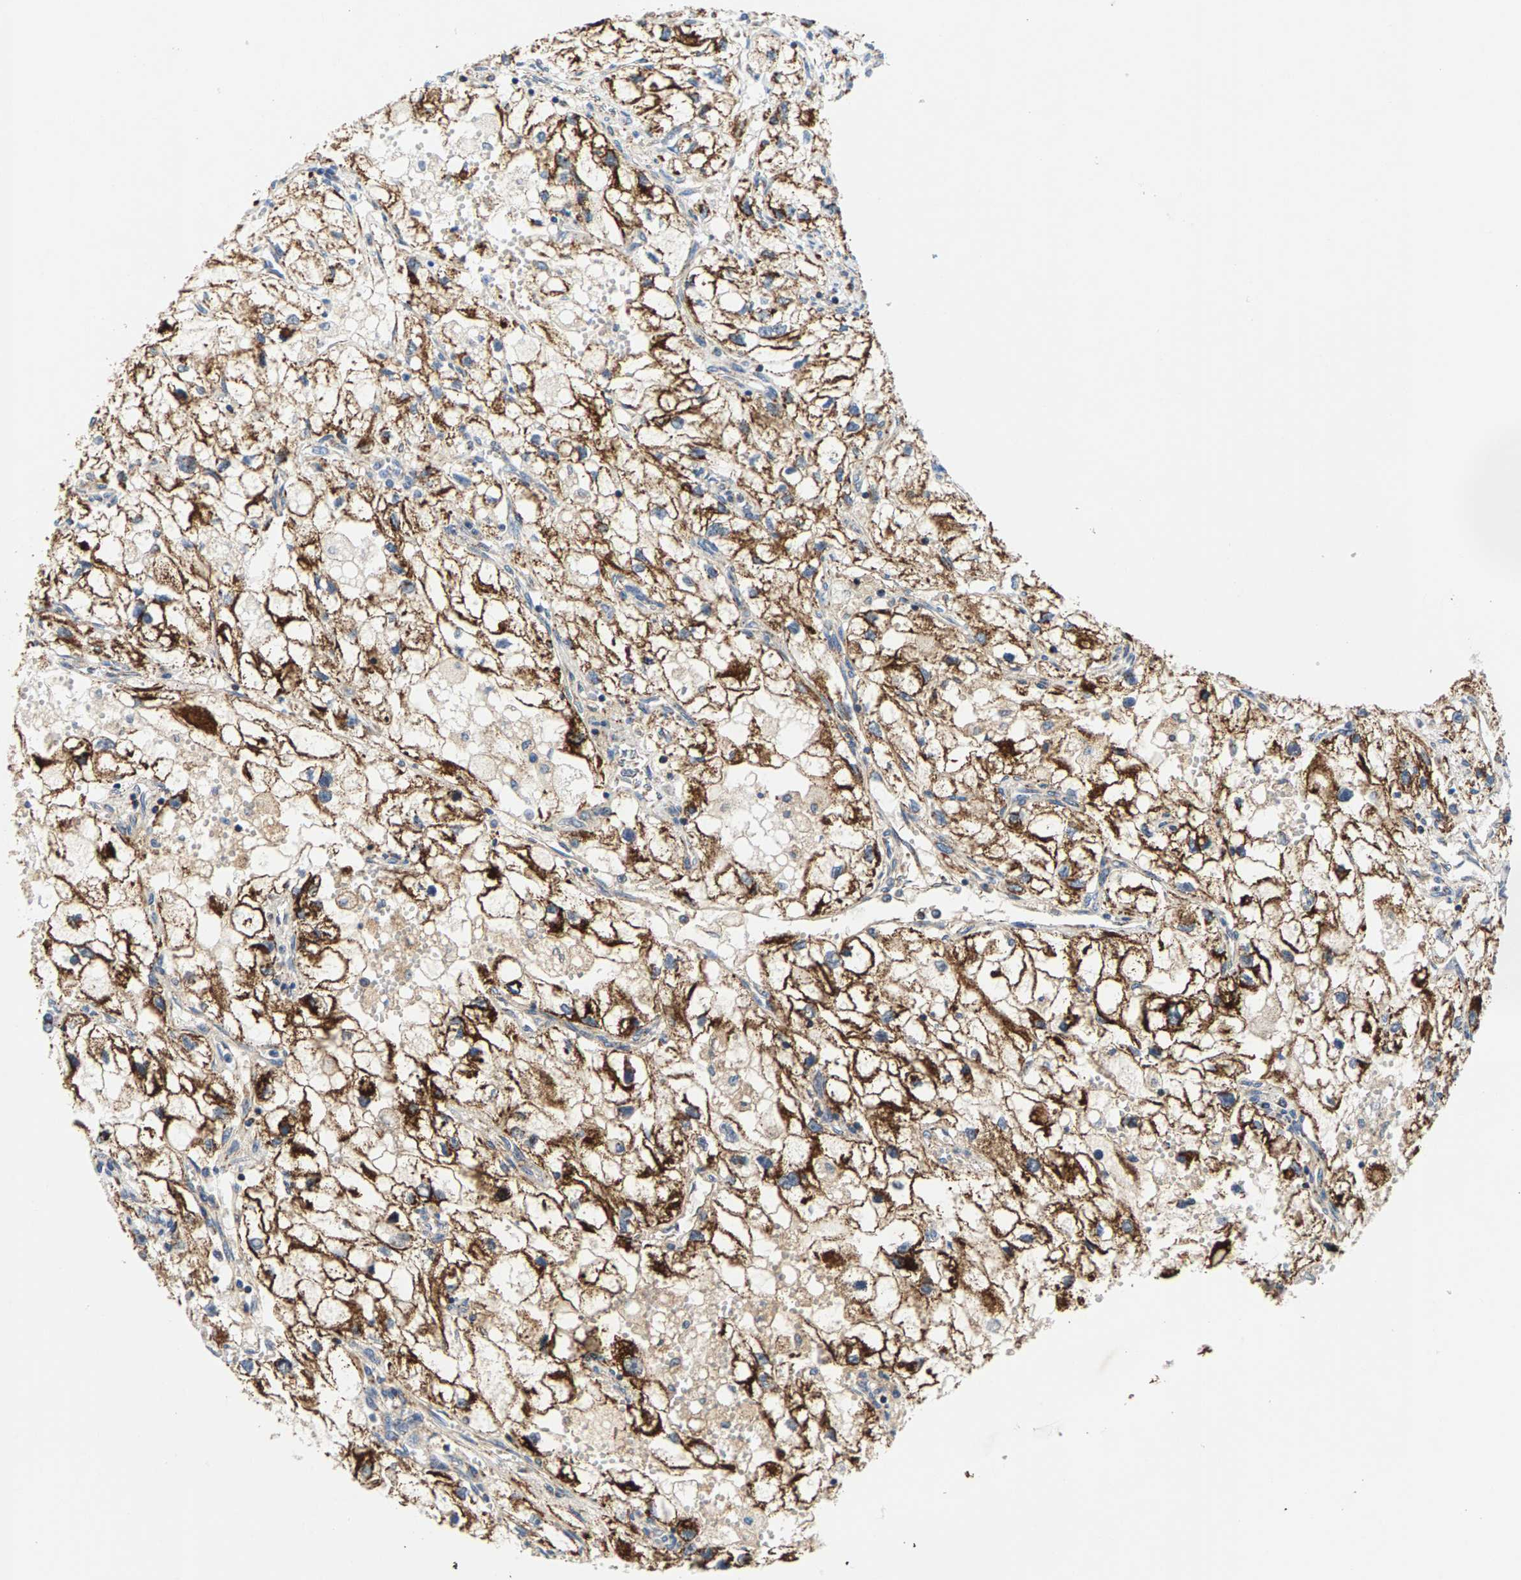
{"staining": {"intensity": "strong", "quantity": ">75%", "location": "cytoplasmic/membranous"}, "tissue": "renal cancer", "cell_type": "Tumor cells", "image_type": "cancer", "snomed": [{"axis": "morphology", "description": "Adenocarcinoma, NOS"}, {"axis": "topography", "description": "Kidney"}], "caption": "This is a micrograph of immunohistochemistry (IHC) staining of renal cancer, which shows strong staining in the cytoplasmic/membranous of tumor cells.", "gene": "PDE1A", "patient": {"sex": "female", "age": 70}}